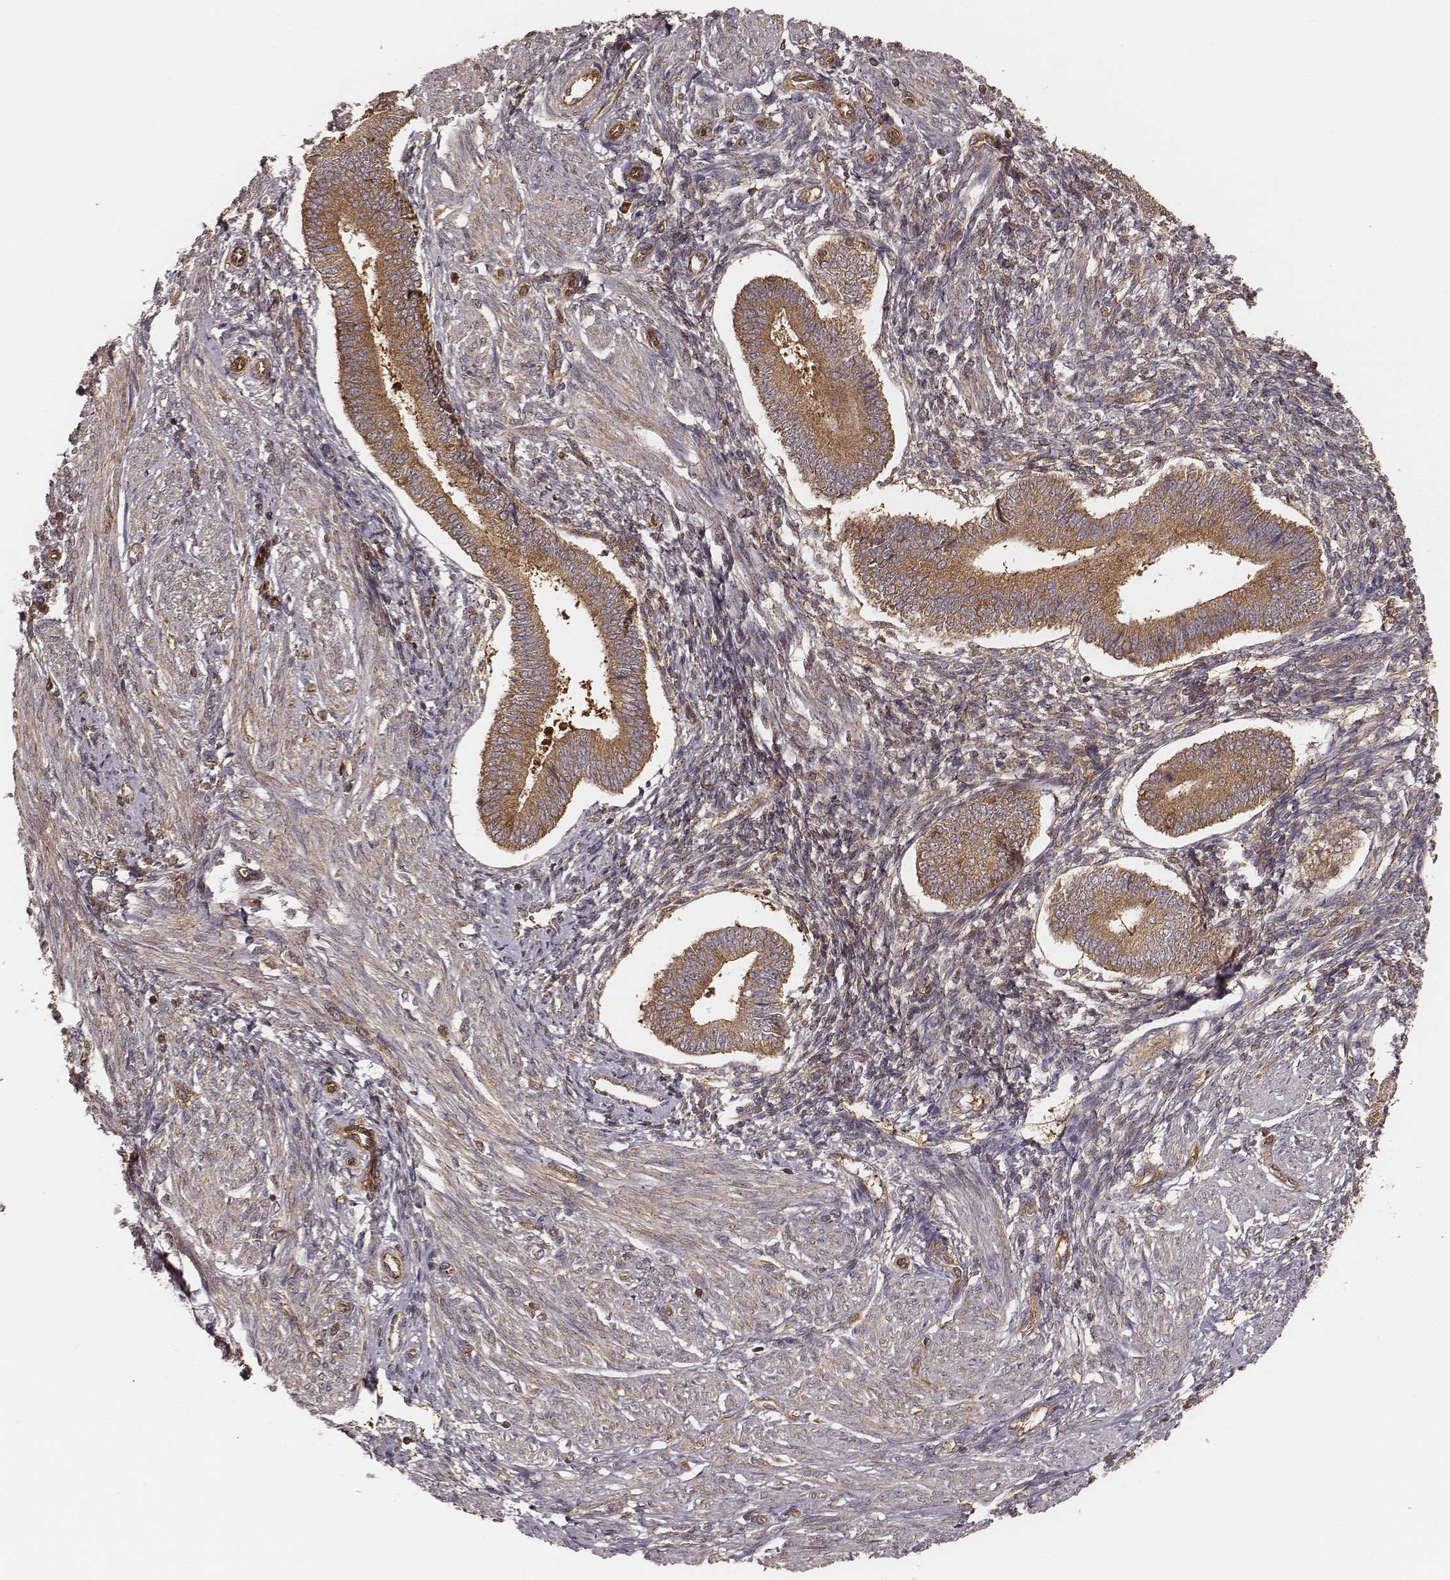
{"staining": {"intensity": "weak", "quantity": ">75%", "location": "cytoplasmic/membranous"}, "tissue": "endometrium", "cell_type": "Cells in endometrial stroma", "image_type": "normal", "snomed": [{"axis": "morphology", "description": "Normal tissue, NOS"}, {"axis": "topography", "description": "Endometrium"}], "caption": "Immunohistochemistry image of benign human endometrium stained for a protein (brown), which demonstrates low levels of weak cytoplasmic/membranous expression in about >75% of cells in endometrial stroma.", "gene": "CARS1", "patient": {"sex": "female", "age": 42}}